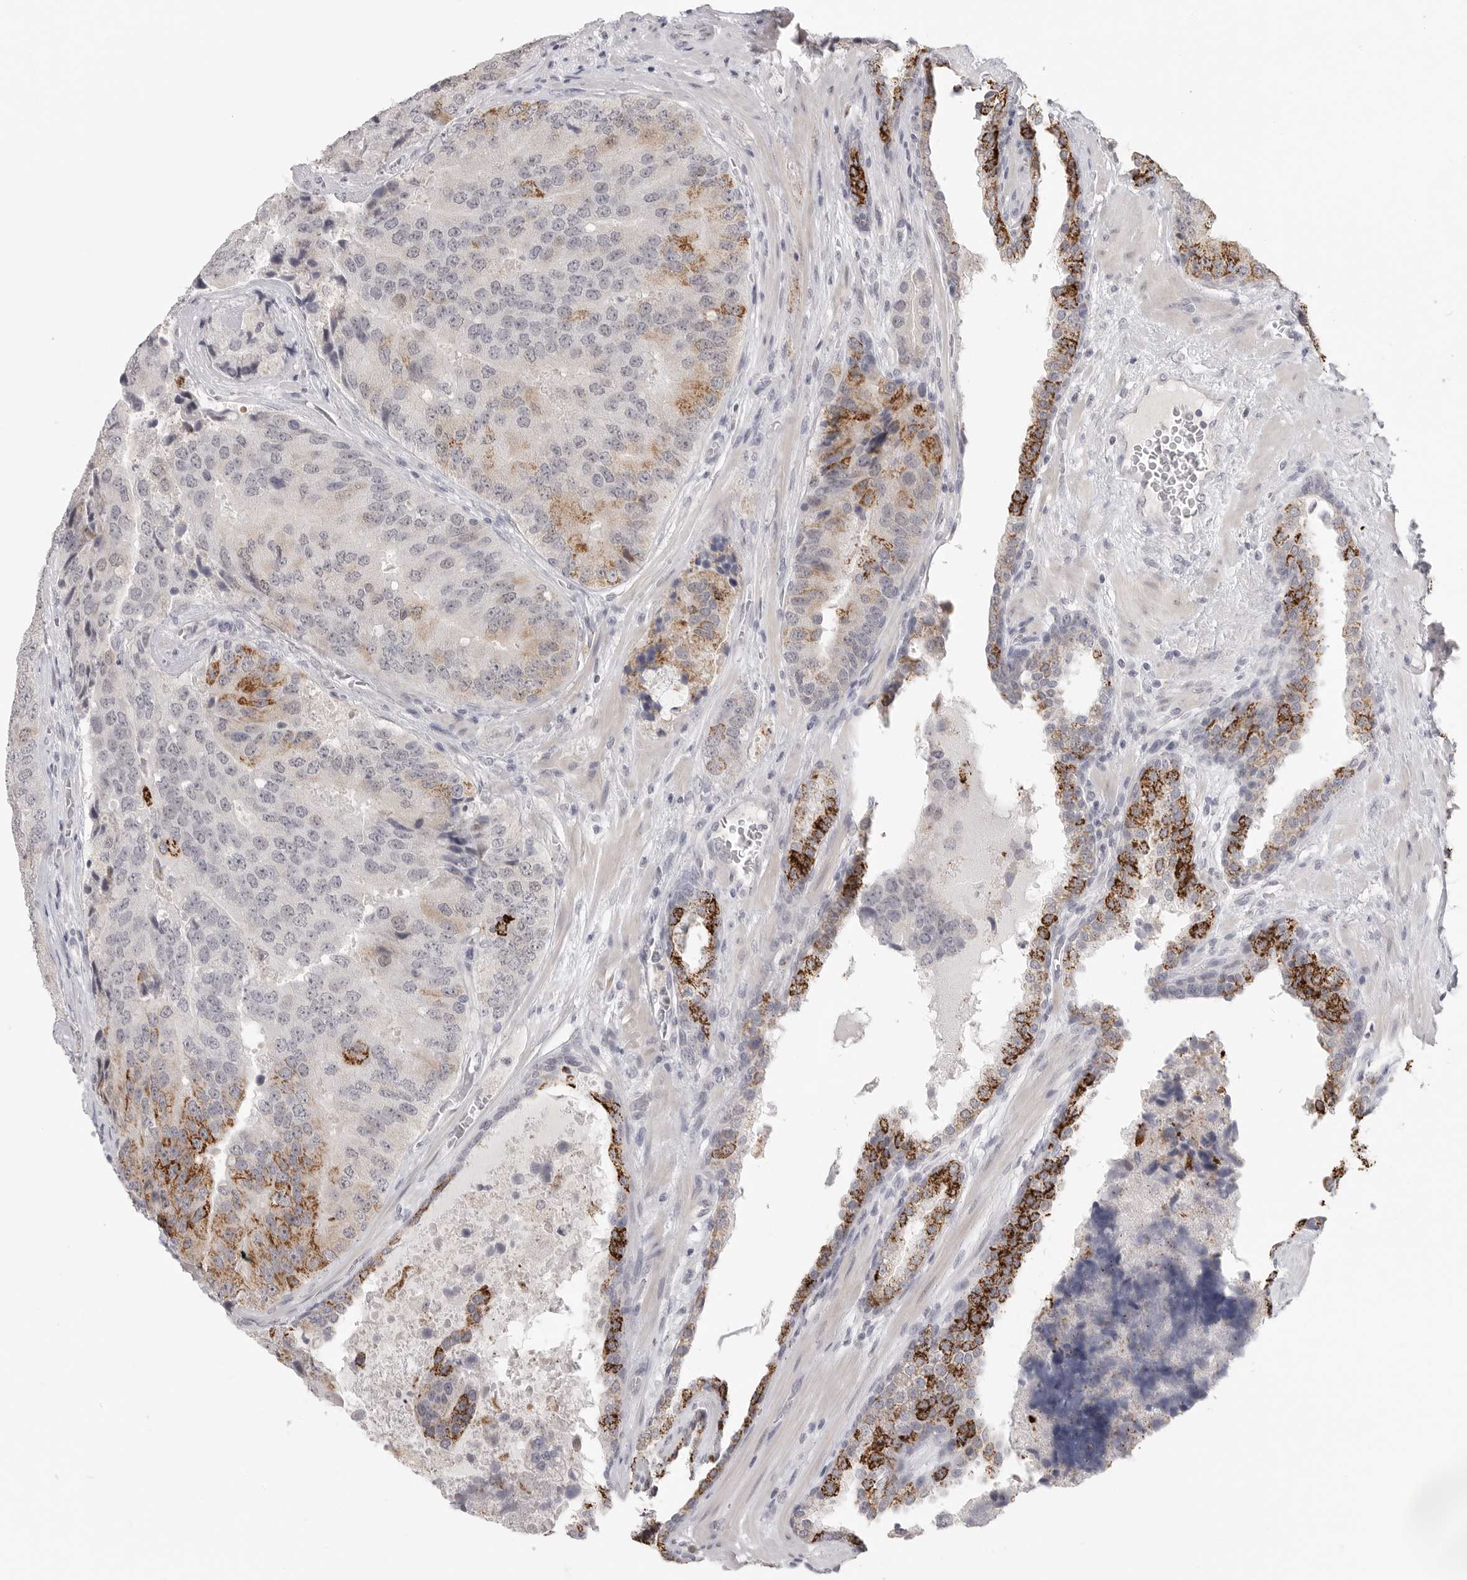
{"staining": {"intensity": "strong", "quantity": "25%-75%", "location": "cytoplasmic/membranous"}, "tissue": "prostate cancer", "cell_type": "Tumor cells", "image_type": "cancer", "snomed": [{"axis": "morphology", "description": "Adenocarcinoma, High grade"}, {"axis": "topography", "description": "Prostate"}], "caption": "Protein expression analysis of adenocarcinoma (high-grade) (prostate) demonstrates strong cytoplasmic/membranous staining in approximately 25%-75% of tumor cells.", "gene": "HMGCS2", "patient": {"sex": "male", "age": 70}}